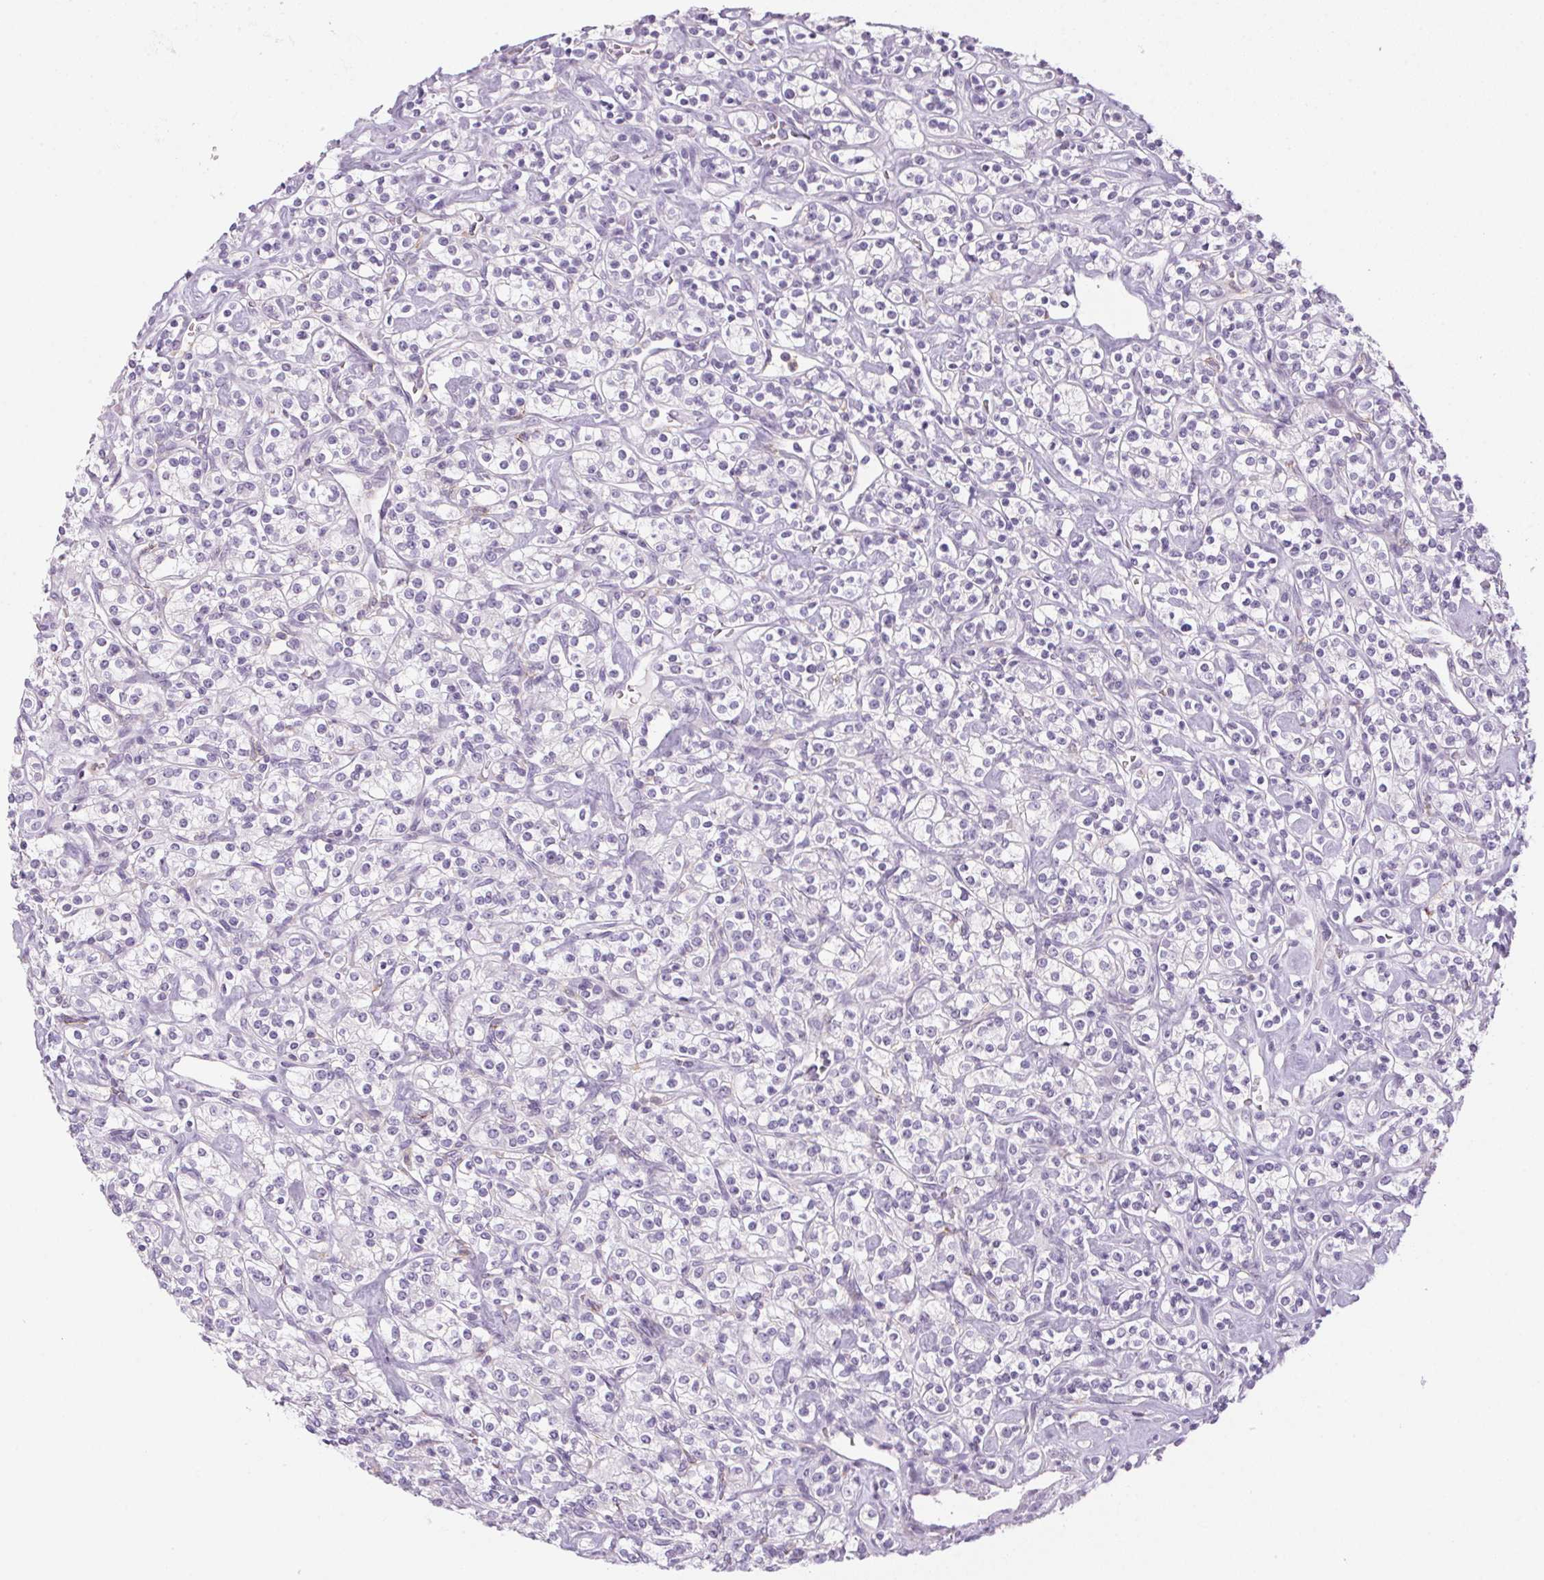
{"staining": {"intensity": "negative", "quantity": "none", "location": "none"}, "tissue": "renal cancer", "cell_type": "Tumor cells", "image_type": "cancer", "snomed": [{"axis": "morphology", "description": "Adenocarcinoma, NOS"}, {"axis": "topography", "description": "Kidney"}], "caption": "Adenocarcinoma (renal) was stained to show a protein in brown. There is no significant positivity in tumor cells. (Immunohistochemistry (ihc), brightfield microscopy, high magnification).", "gene": "ECPAS", "patient": {"sex": "male", "age": 77}}